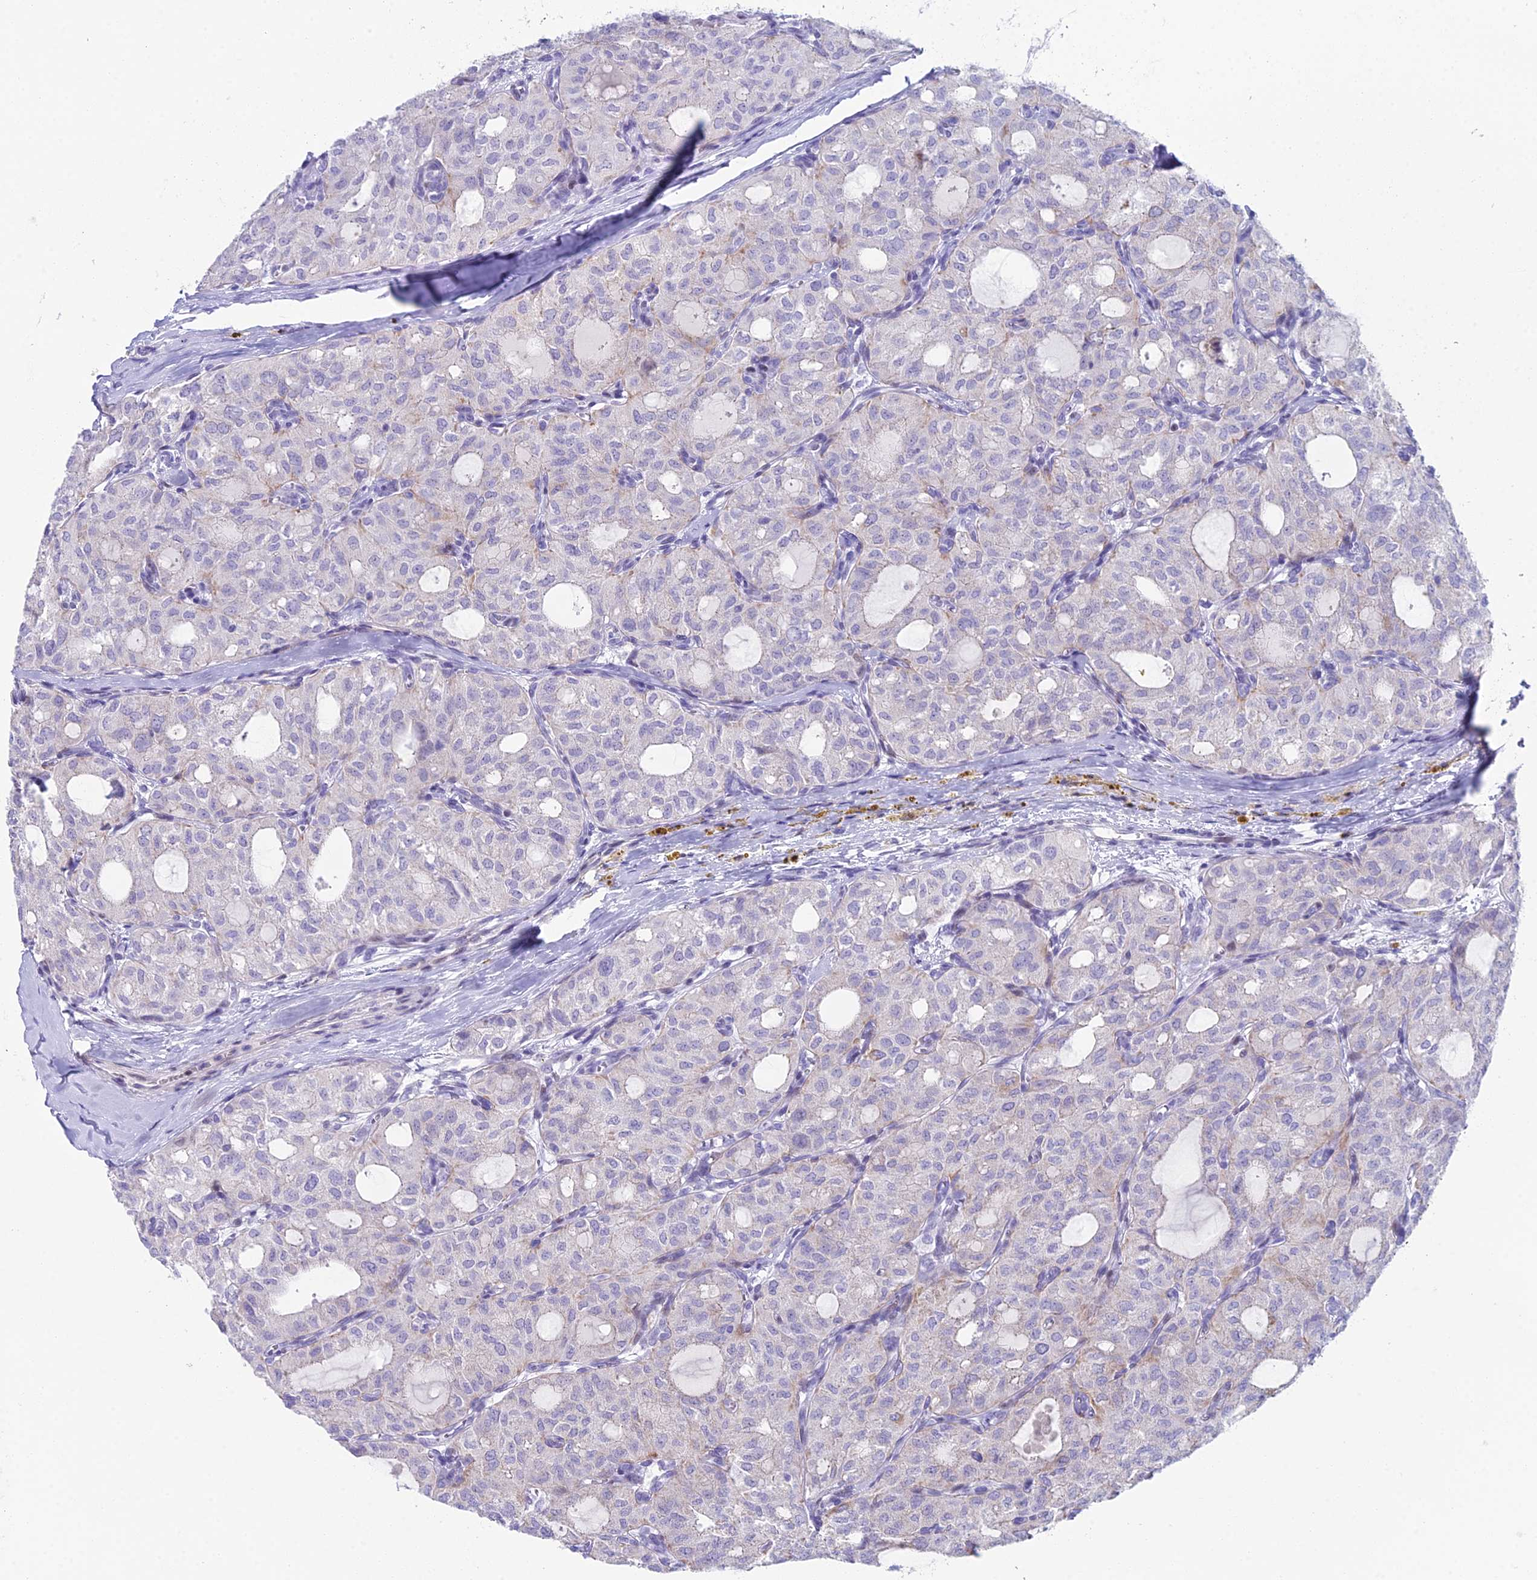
{"staining": {"intensity": "negative", "quantity": "none", "location": "none"}, "tissue": "thyroid cancer", "cell_type": "Tumor cells", "image_type": "cancer", "snomed": [{"axis": "morphology", "description": "Follicular adenoma carcinoma, NOS"}, {"axis": "topography", "description": "Thyroid gland"}], "caption": "This is an immunohistochemistry histopathology image of human thyroid follicular adenoma carcinoma. There is no positivity in tumor cells.", "gene": "CC2D2A", "patient": {"sex": "male", "age": 75}}